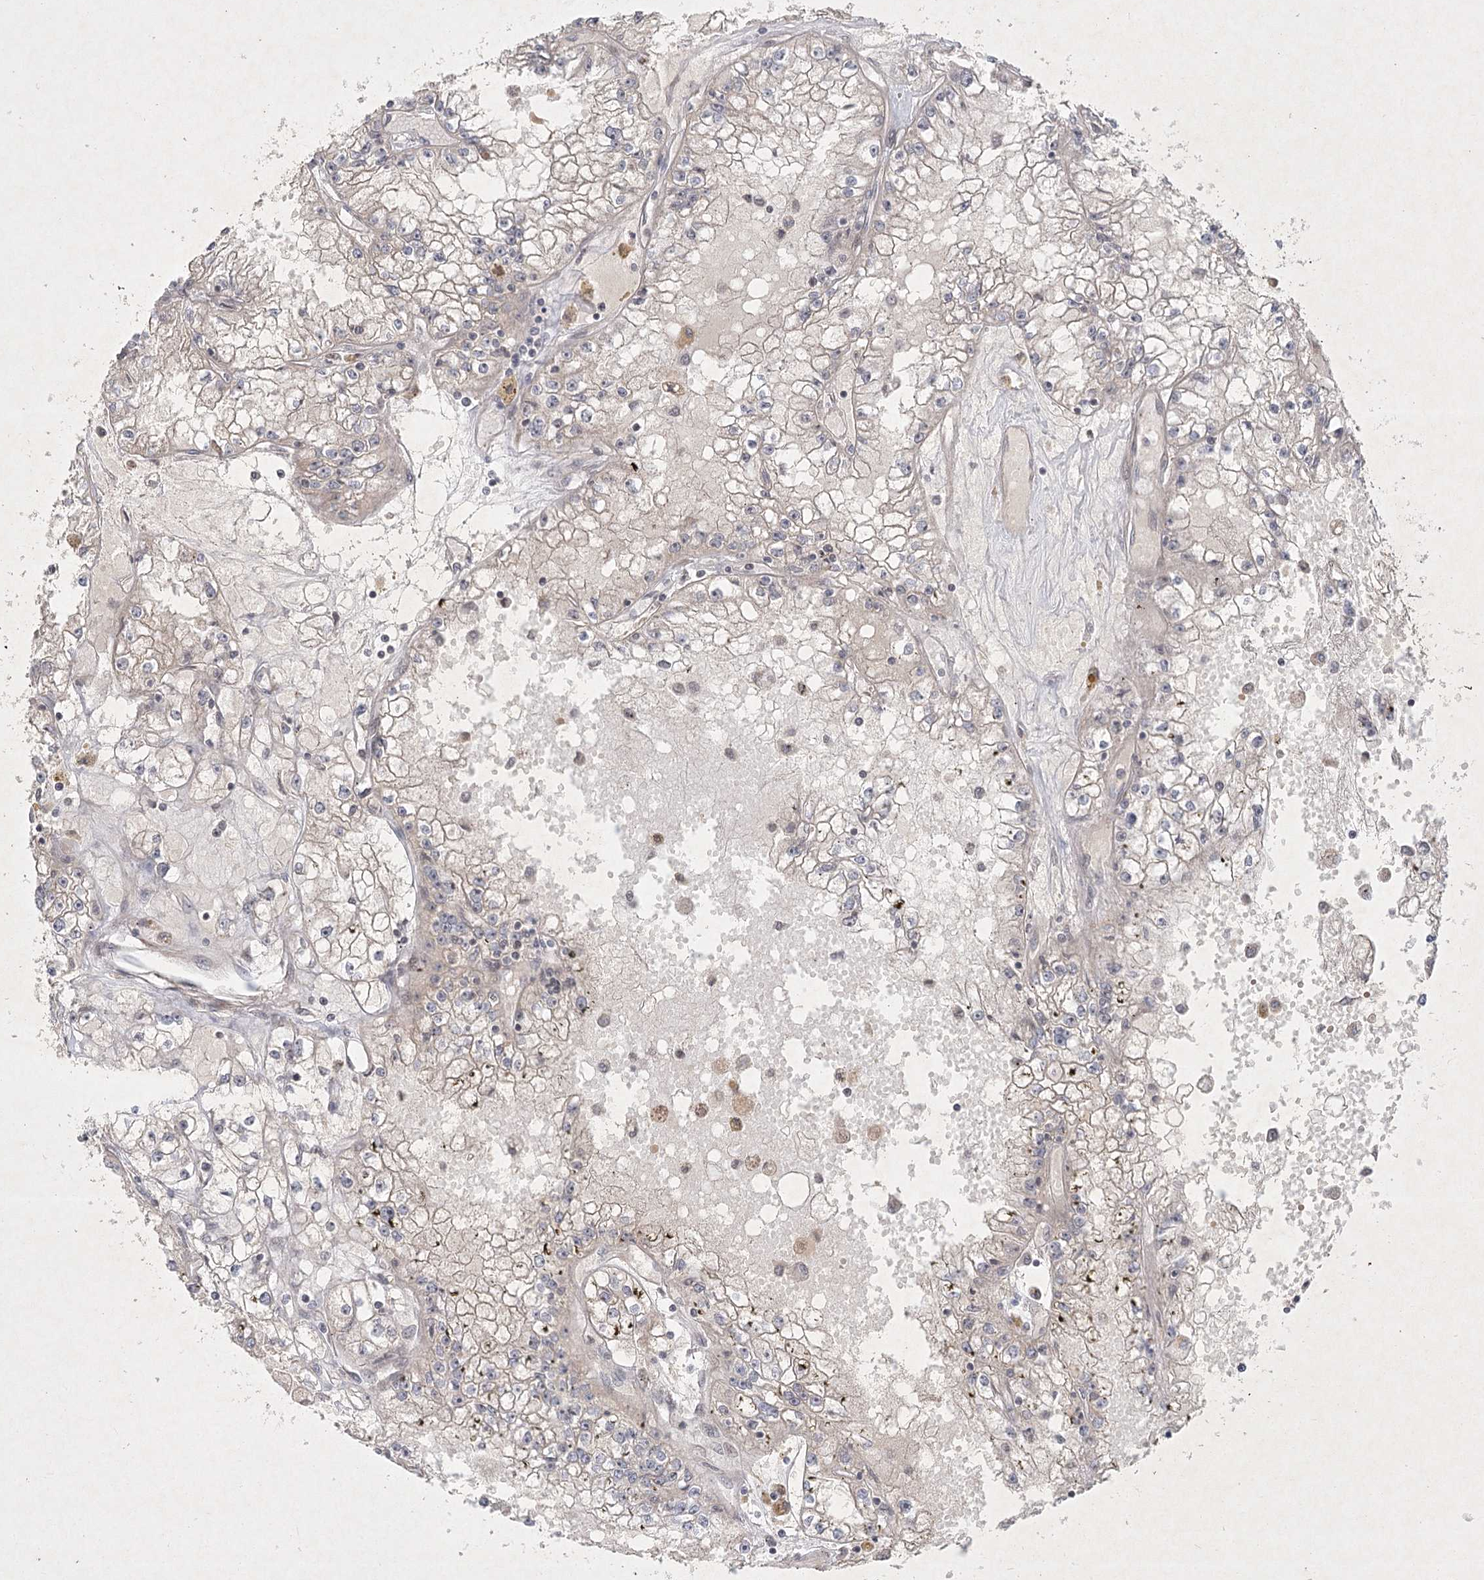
{"staining": {"intensity": "negative", "quantity": "none", "location": "none"}, "tissue": "renal cancer", "cell_type": "Tumor cells", "image_type": "cancer", "snomed": [{"axis": "morphology", "description": "Adenocarcinoma, NOS"}, {"axis": "topography", "description": "Kidney"}], "caption": "There is no significant positivity in tumor cells of renal cancer (adenocarcinoma).", "gene": "SH2D3A", "patient": {"sex": "male", "age": 56}}